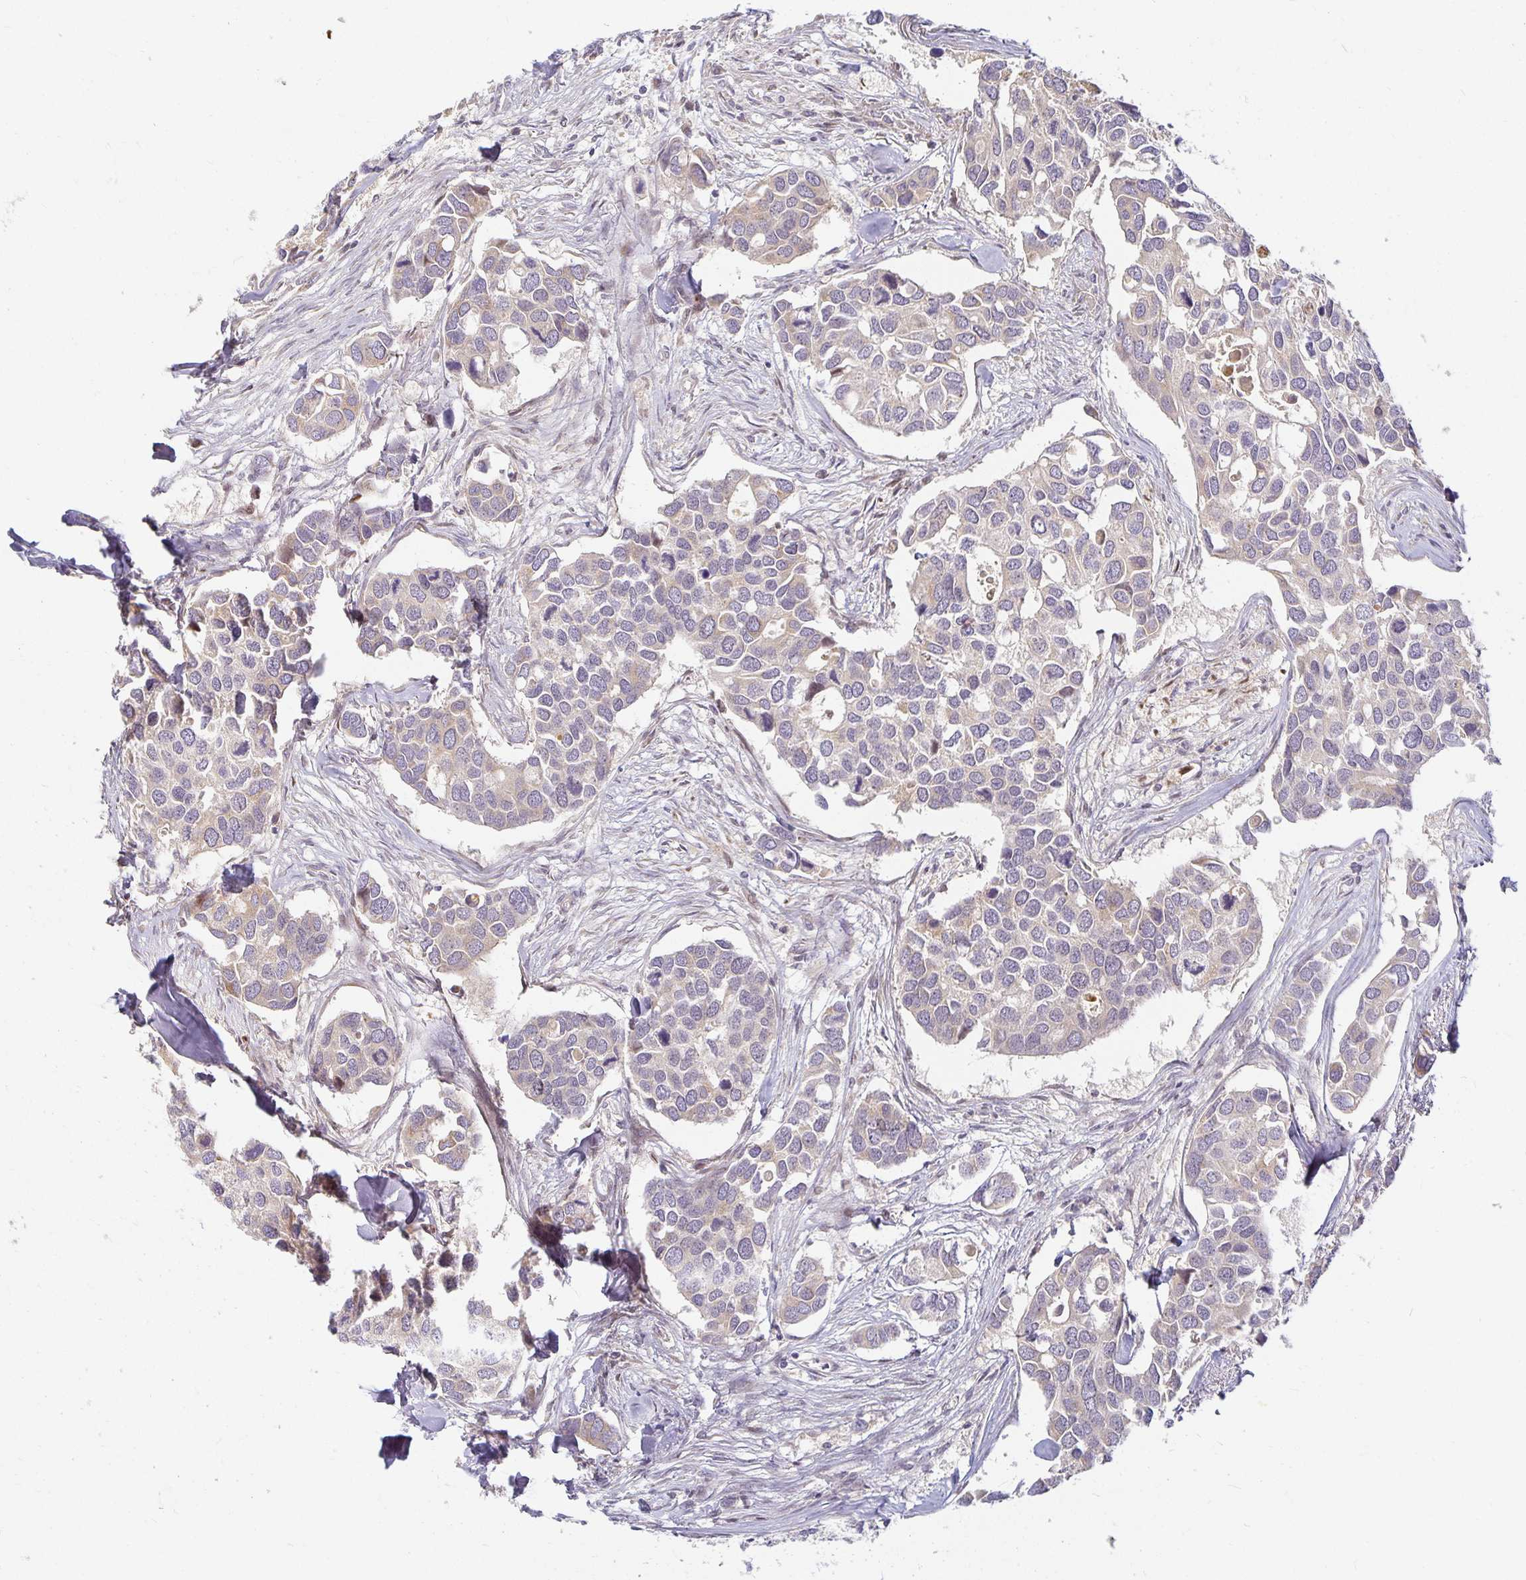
{"staining": {"intensity": "weak", "quantity": "<25%", "location": "cytoplasmic/membranous"}, "tissue": "breast cancer", "cell_type": "Tumor cells", "image_type": "cancer", "snomed": [{"axis": "morphology", "description": "Duct carcinoma"}, {"axis": "topography", "description": "Breast"}], "caption": "There is no significant staining in tumor cells of breast invasive ductal carcinoma.", "gene": "EHF", "patient": {"sex": "female", "age": 83}}